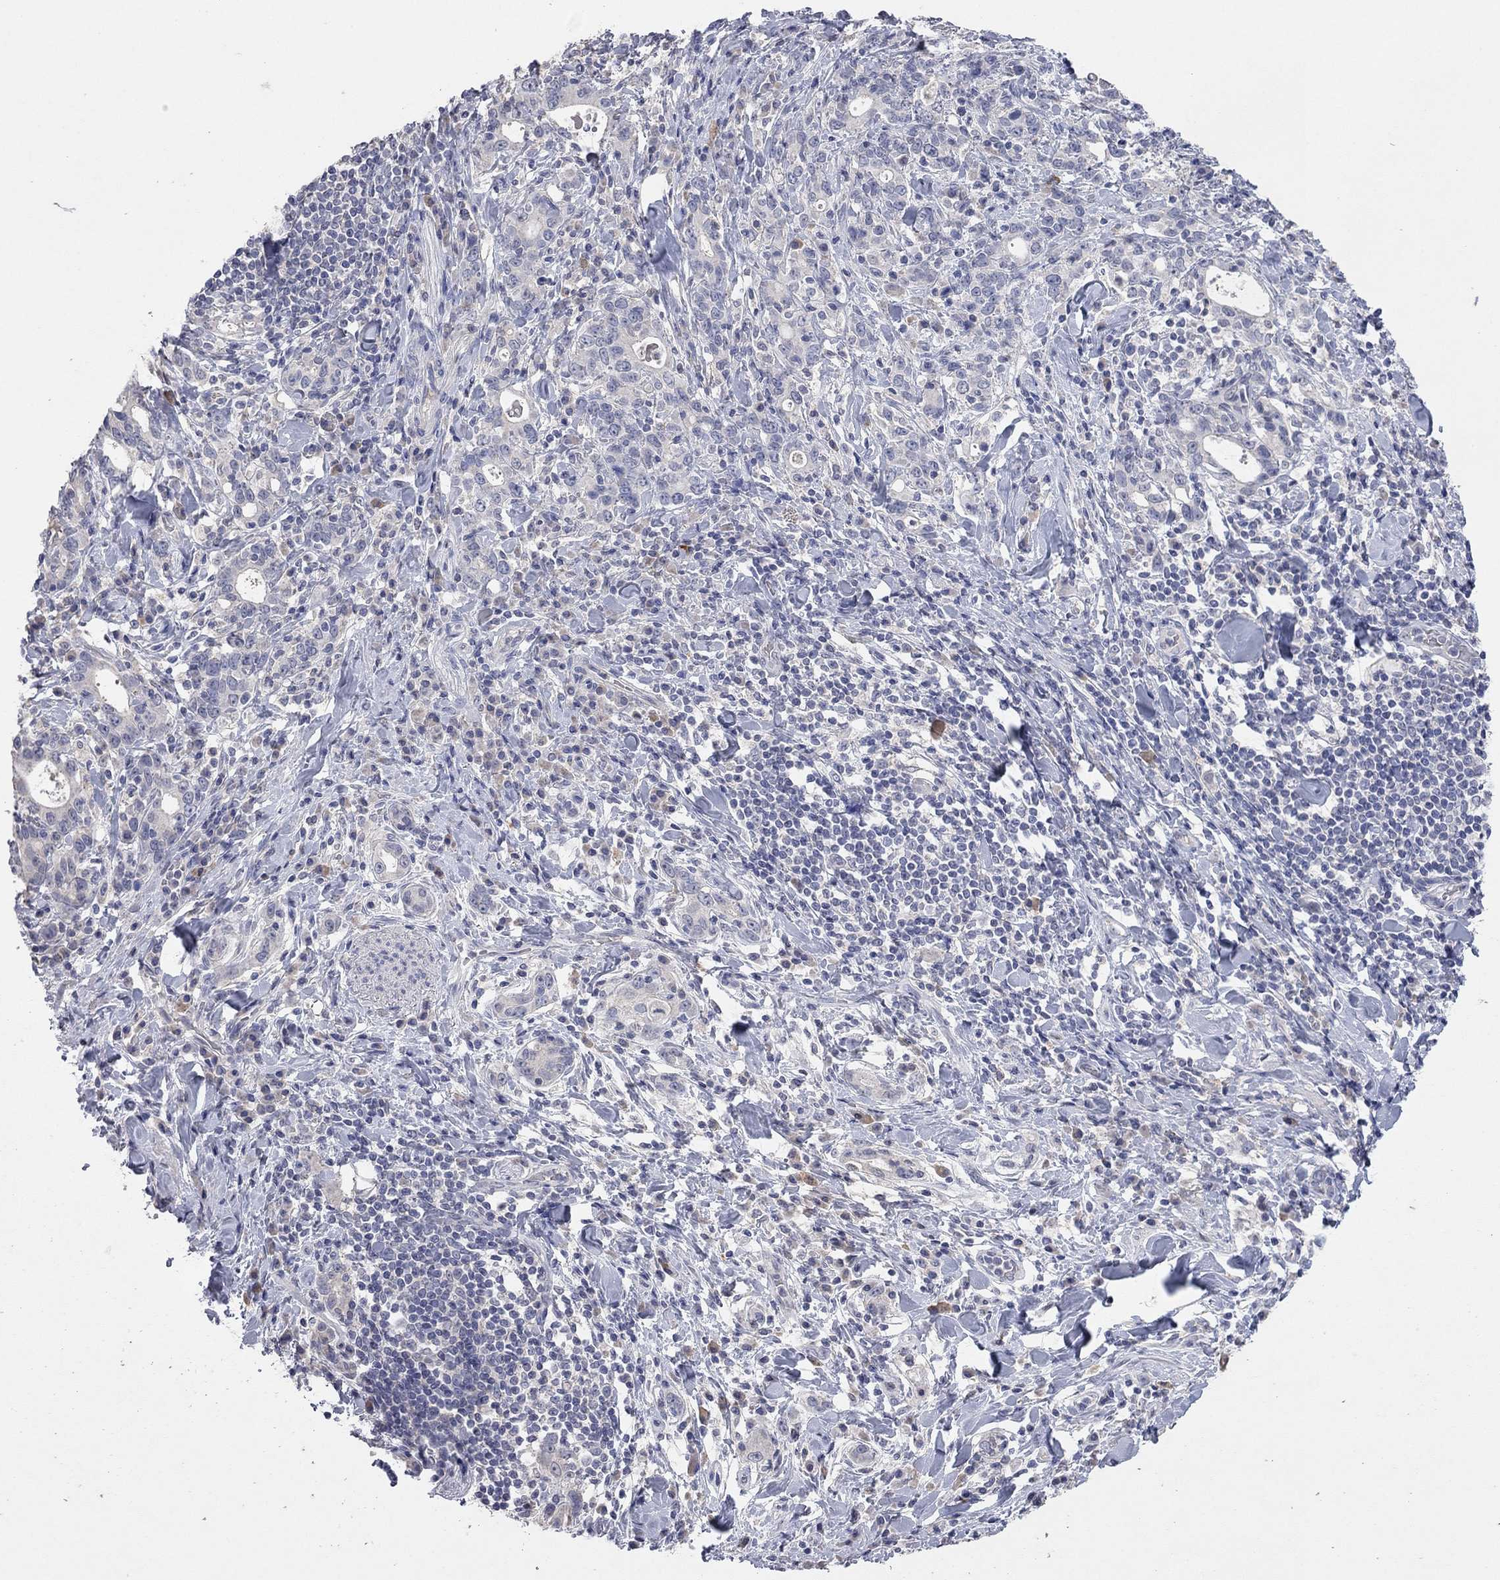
{"staining": {"intensity": "negative", "quantity": "none", "location": "none"}, "tissue": "stomach cancer", "cell_type": "Tumor cells", "image_type": "cancer", "snomed": [{"axis": "morphology", "description": "Adenocarcinoma, NOS"}, {"axis": "topography", "description": "Stomach"}], "caption": "Protein analysis of stomach adenocarcinoma demonstrates no significant expression in tumor cells.", "gene": "MMP13", "patient": {"sex": "male", "age": 79}}